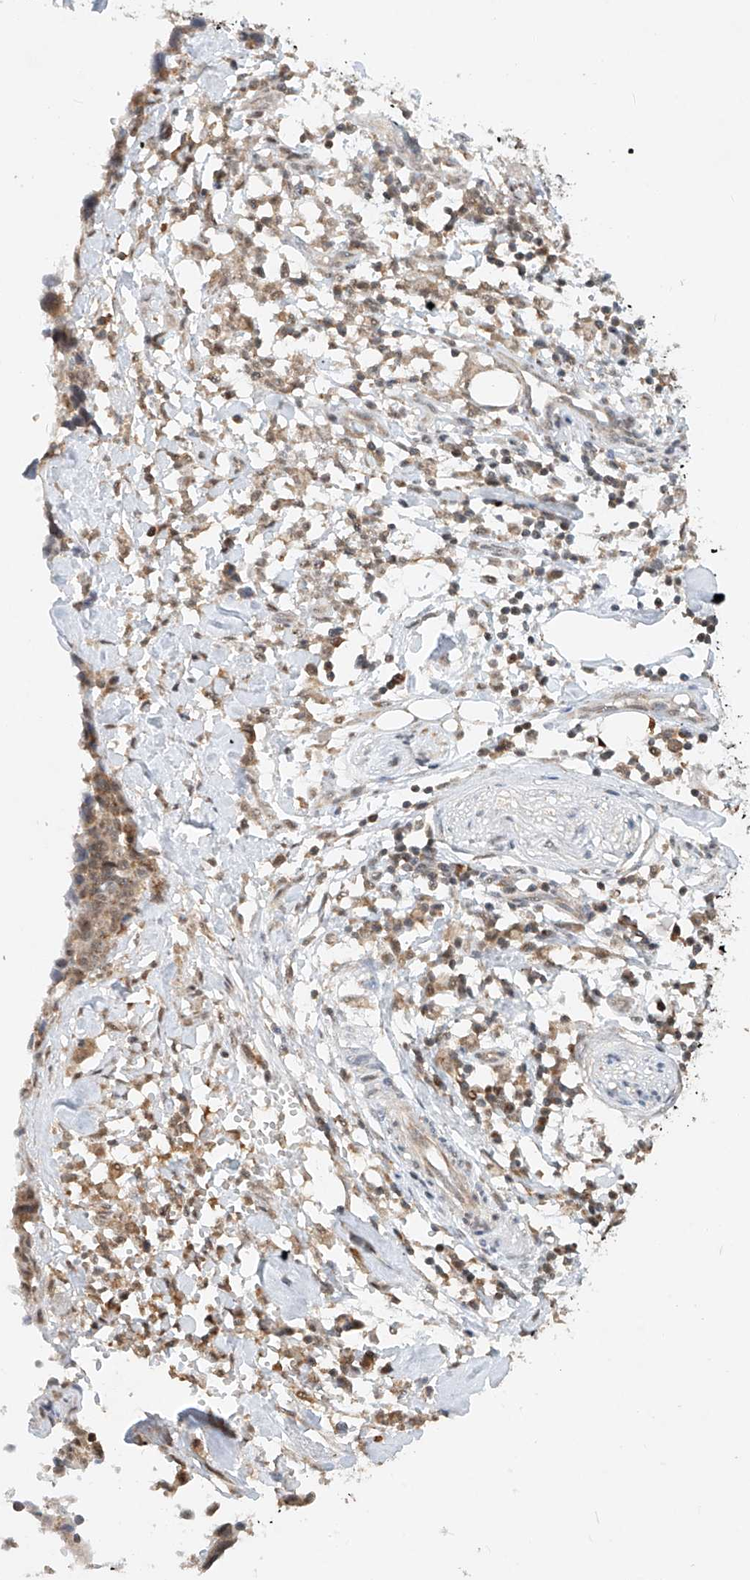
{"staining": {"intensity": "weak", "quantity": "<25%", "location": "nuclear"}, "tissue": "ovarian cancer", "cell_type": "Tumor cells", "image_type": "cancer", "snomed": [{"axis": "morphology", "description": "Cystadenocarcinoma, serous, NOS"}, {"axis": "topography", "description": "Ovary"}], "caption": "This image is of serous cystadenocarcinoma (ovarian) stained with IHC to label a protein in brown with the nuclei are counter-stained blue. There is no positivity in tumor cells.", "gene": "SYTL3", "patient": {"sex": "female", "age": 59}}